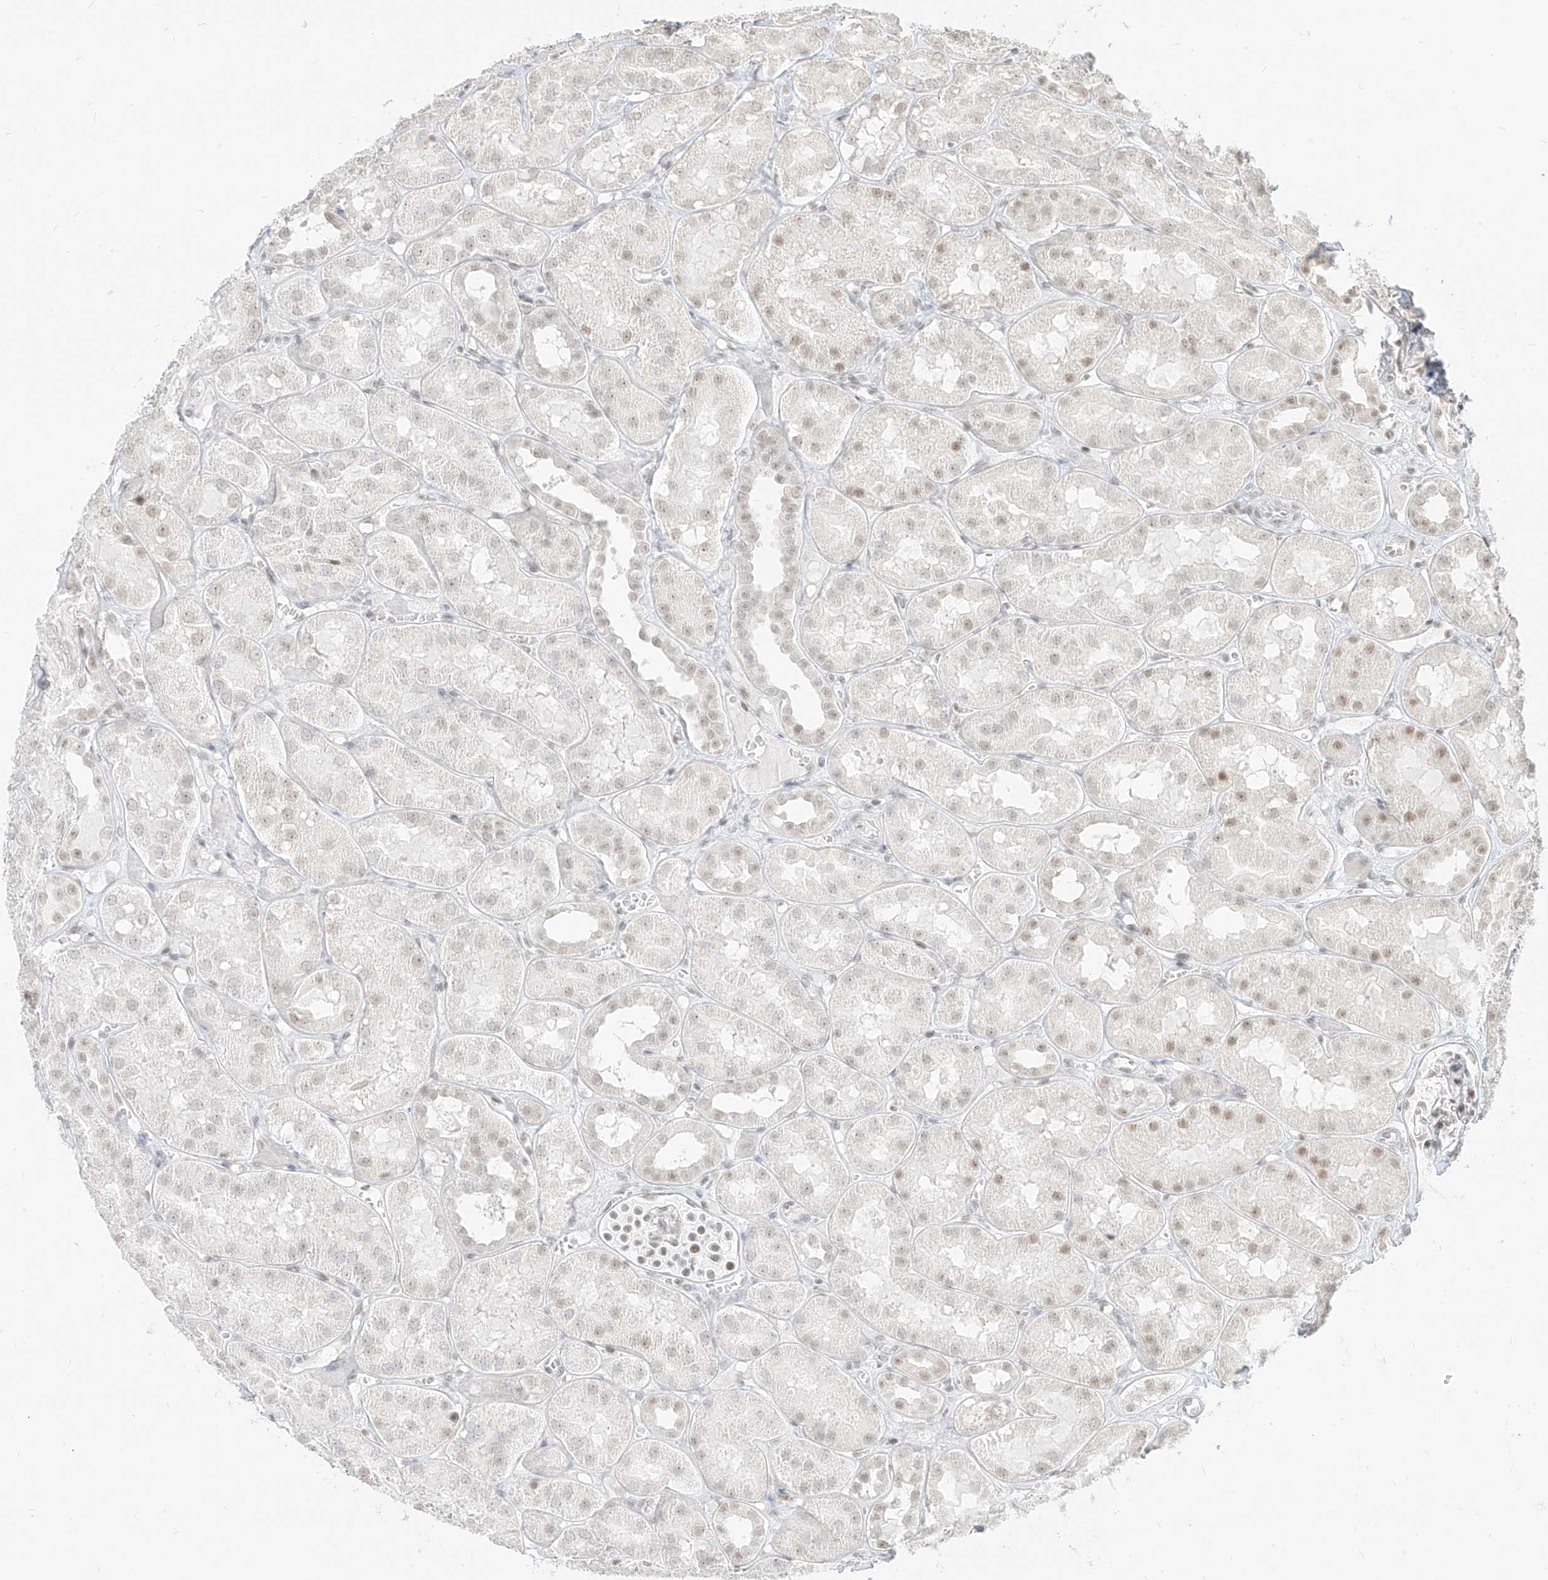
{"staining": {"intensity": "negative", "quantity": "none", "location": "none"}, "tissue": "kidney", "cell_type": "Cells in glomeruli", "image_type": "normal", "snomed": [{"axis": "morphology", "description": "Normal tissue, NOS"}, {"axis": "topography", "description": "Kidney"}], "caption": "The IHC histopathology image has no significant expression in cells in glomeruli of kidney. Nuclei are stained in blue.", "gene": "SUPT5H", "patient": {"sex": "male", "age": 16}}